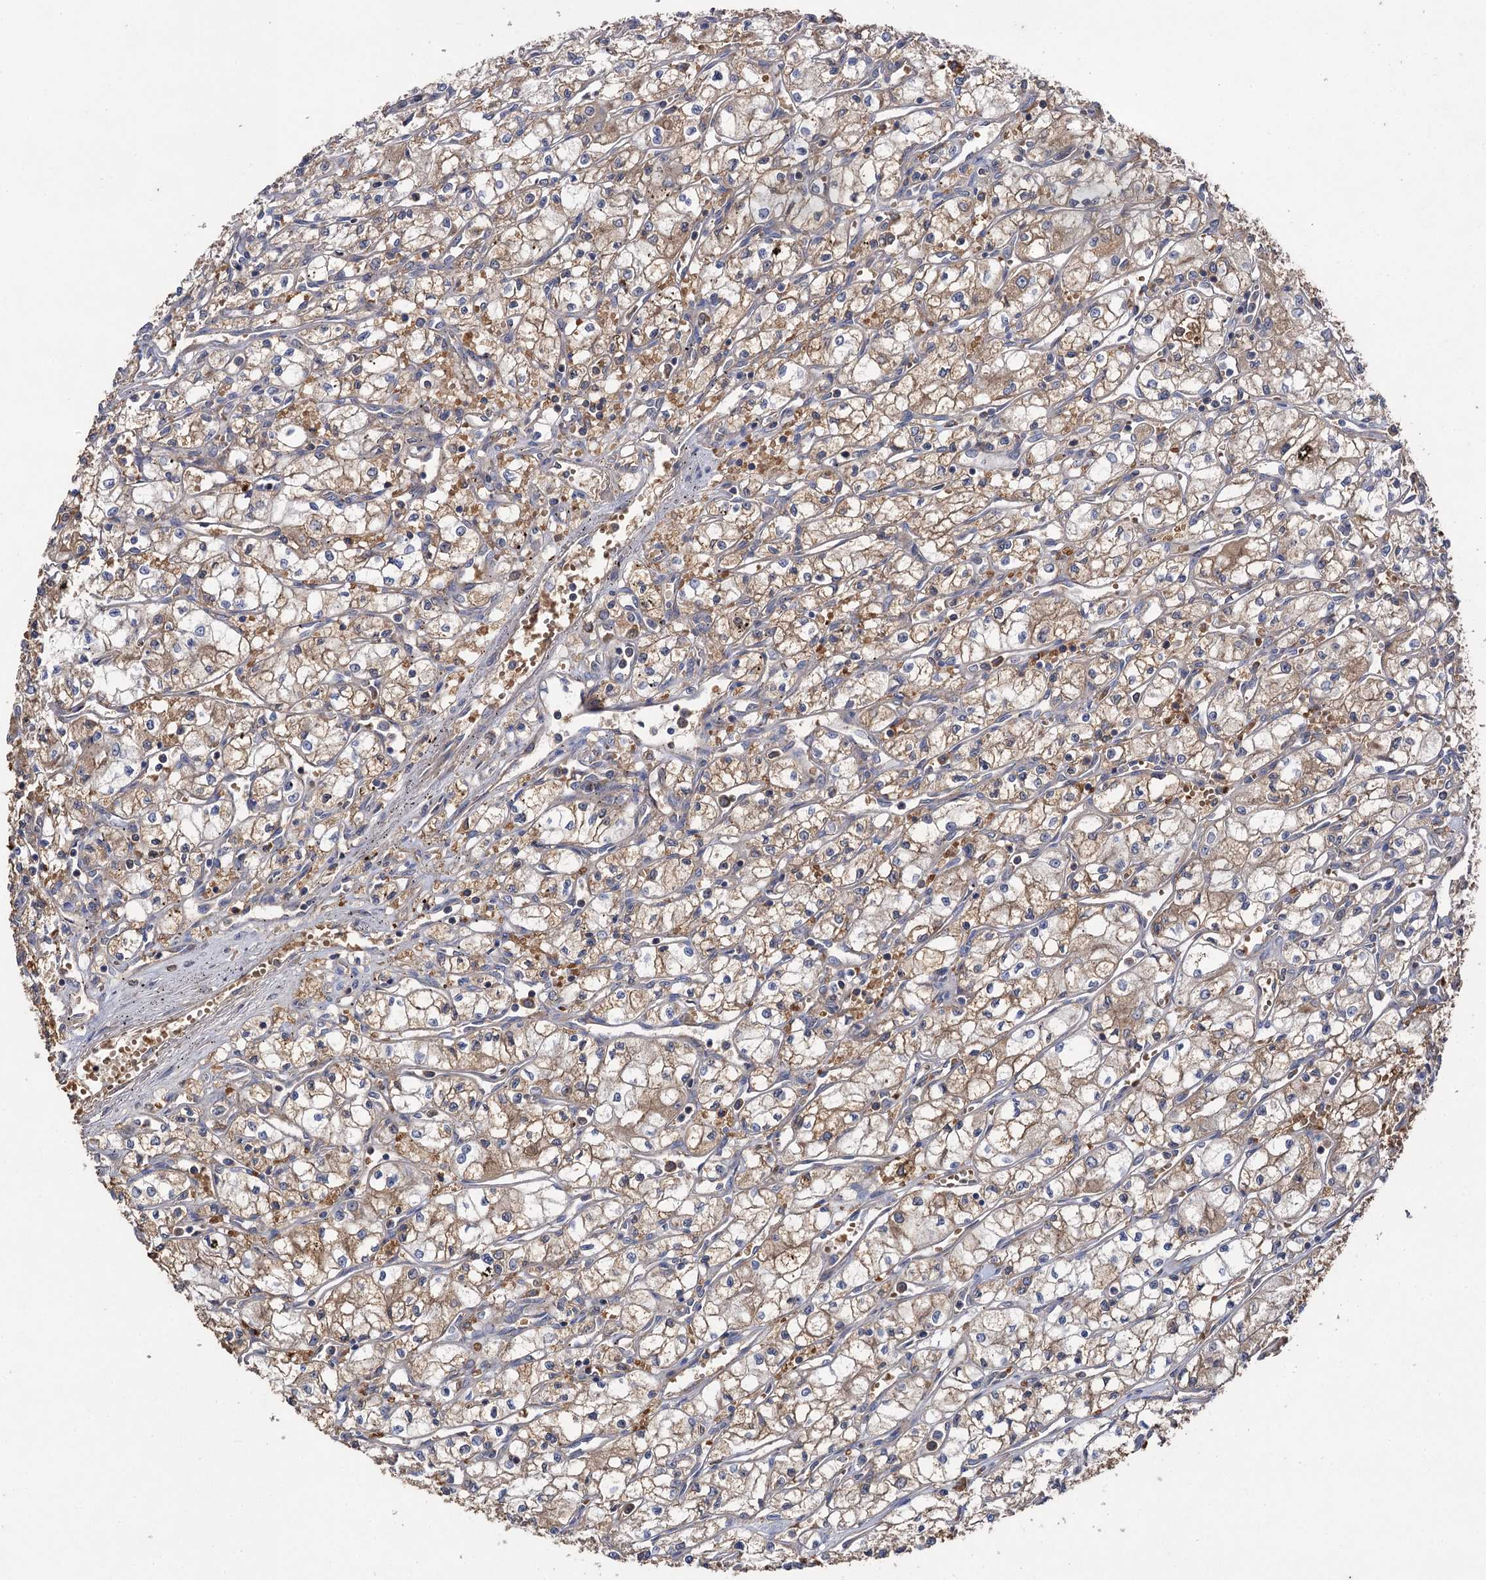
{"staining": {"intensity": "moderate", "quantity": ">75%", "location": "cytoplasmic/membranous"}, "tissue": "renal cancer", "cell_type": "Tumor cells", "image_type": "cancer", "snomed": [{"axis": "morphology", "description": "Adenocarcinoma, NOS"}, {"axis": "topography", "description": "Kidney"}], "caption": "Human renal cancer (adenocarcinoma) stained with a protein marker demonstrates moderate staining in tumor cells.", "gene": "USP50", "patient": {"sex": "male", "age": 59}}